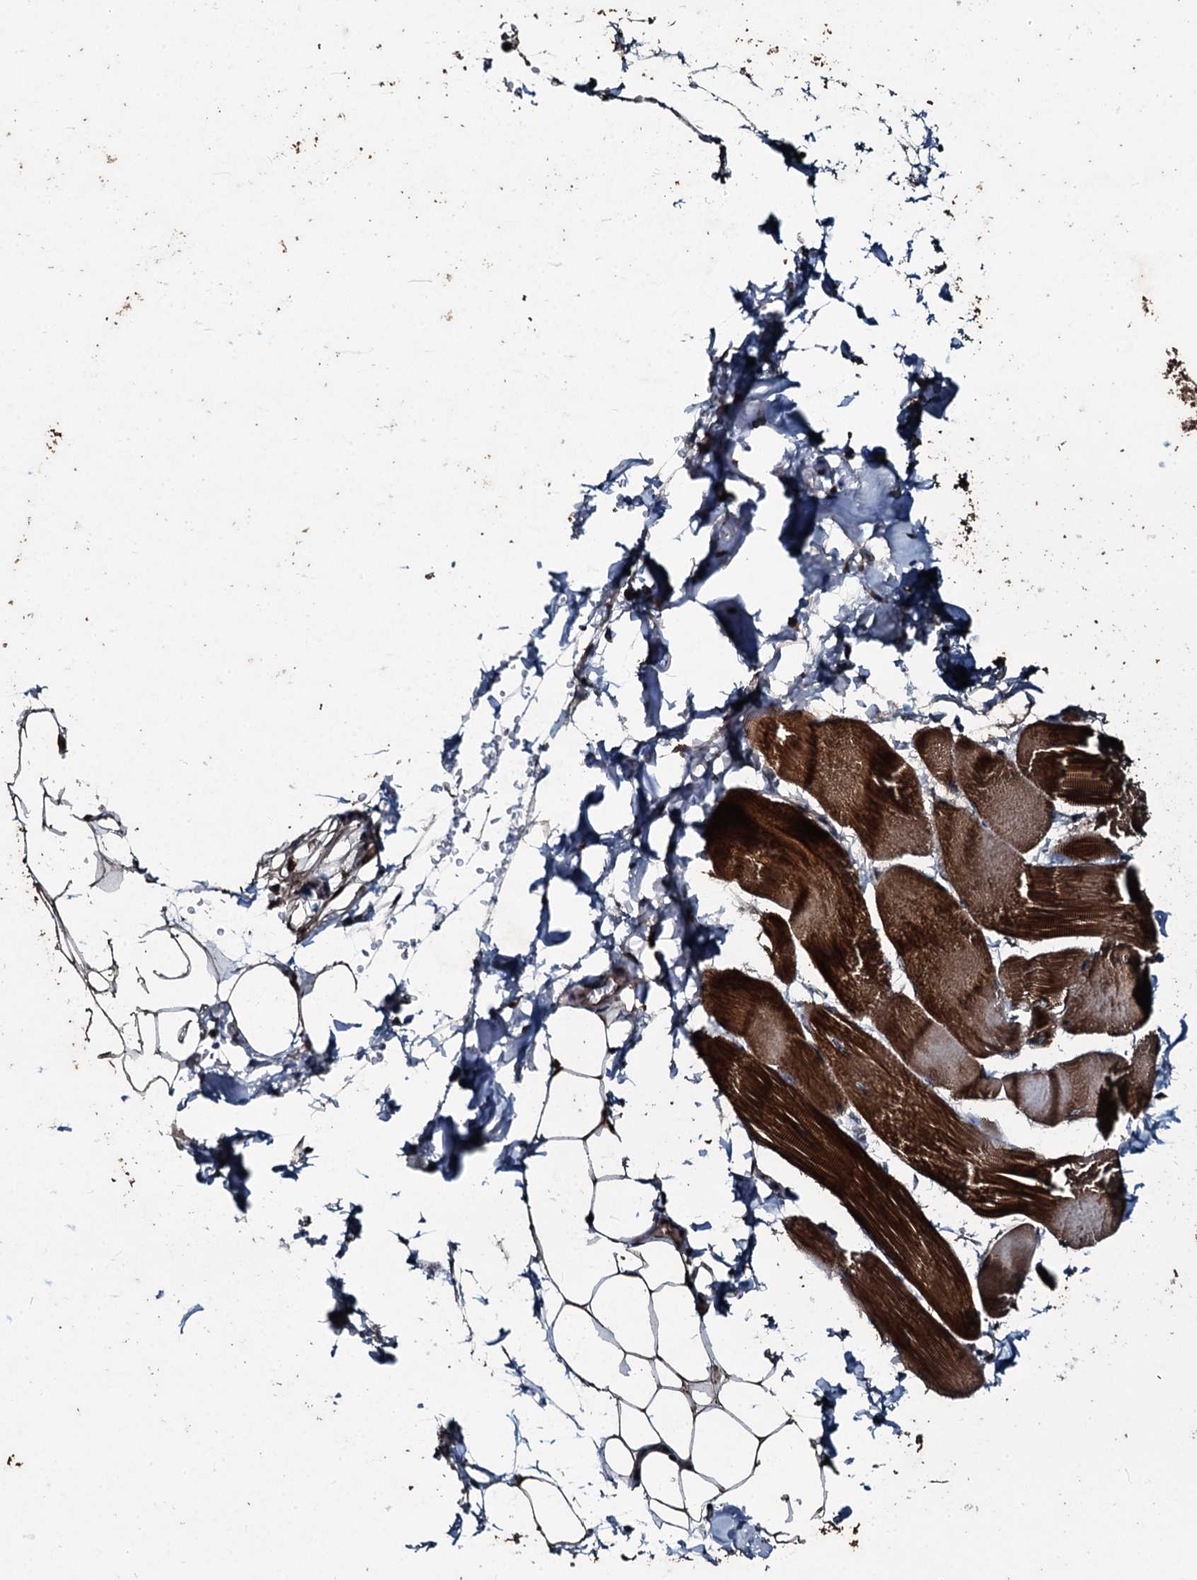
{"staining": {"intensity": "strong", "quantity": ">75%", "location": "cytoplasmic/membranous,nuclear"}, "tissue": "skeletal muscle", "cell_type": "Myocytes", "image_type": "normal", "snomed": [{"axis": "morphology", "description": "Normal tissue, NOS"}, {"axis": "morphology", "description": "Basal cell carcinoma"}, {"axis": "topography", "description": "Skeletal muscle"}], "caption": "Immunohistochemical staining of normal human skeletal muscle demonstrates >75% levels of strong cytoplasmic/membranous,nuclear protein positivity in about >75% of myocytes.", "gene": "FAAP24", "patient": {"sex": "female", "age": 64}}